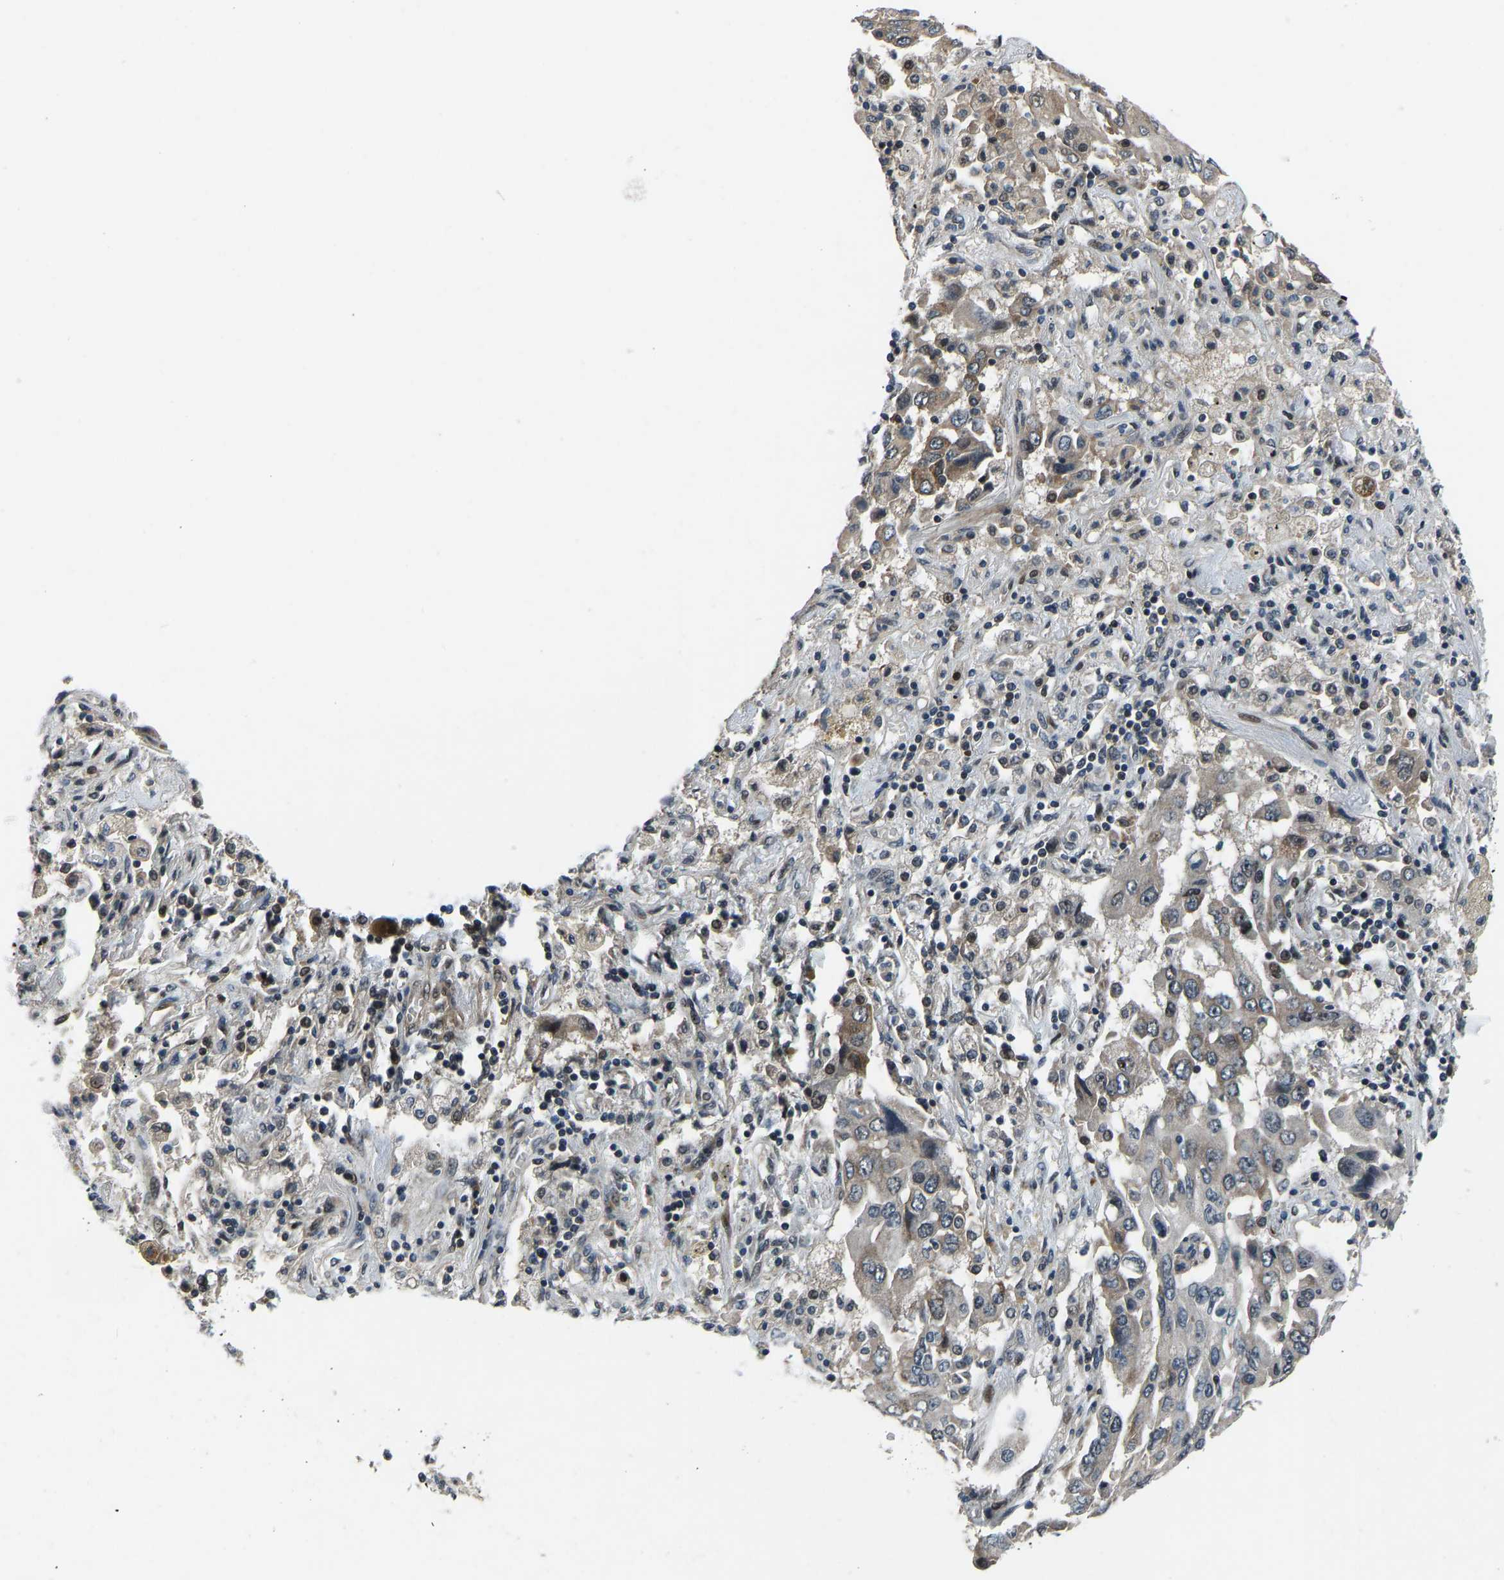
{"staining": {"intensity": "moderate", "quantity": "<25%", "location": "cytoplasmic/membranous"}, "tissue": "lung cancer", "cell_type": "Tumor cells", "image_type": "cancer", "snomed": [{"axis": "morphology", "description": "Adenocarcinoma, NOS"}, {"axis": "topography", "description": "Lung"}], "caption": "Immunohistochemical staining of lung cancer displays moderate cytoplasmic/membranous protein staining in approximately <25% of tumor cells.", "gene": "RLIM", "patient": {"sex": "female", "age": 65}}